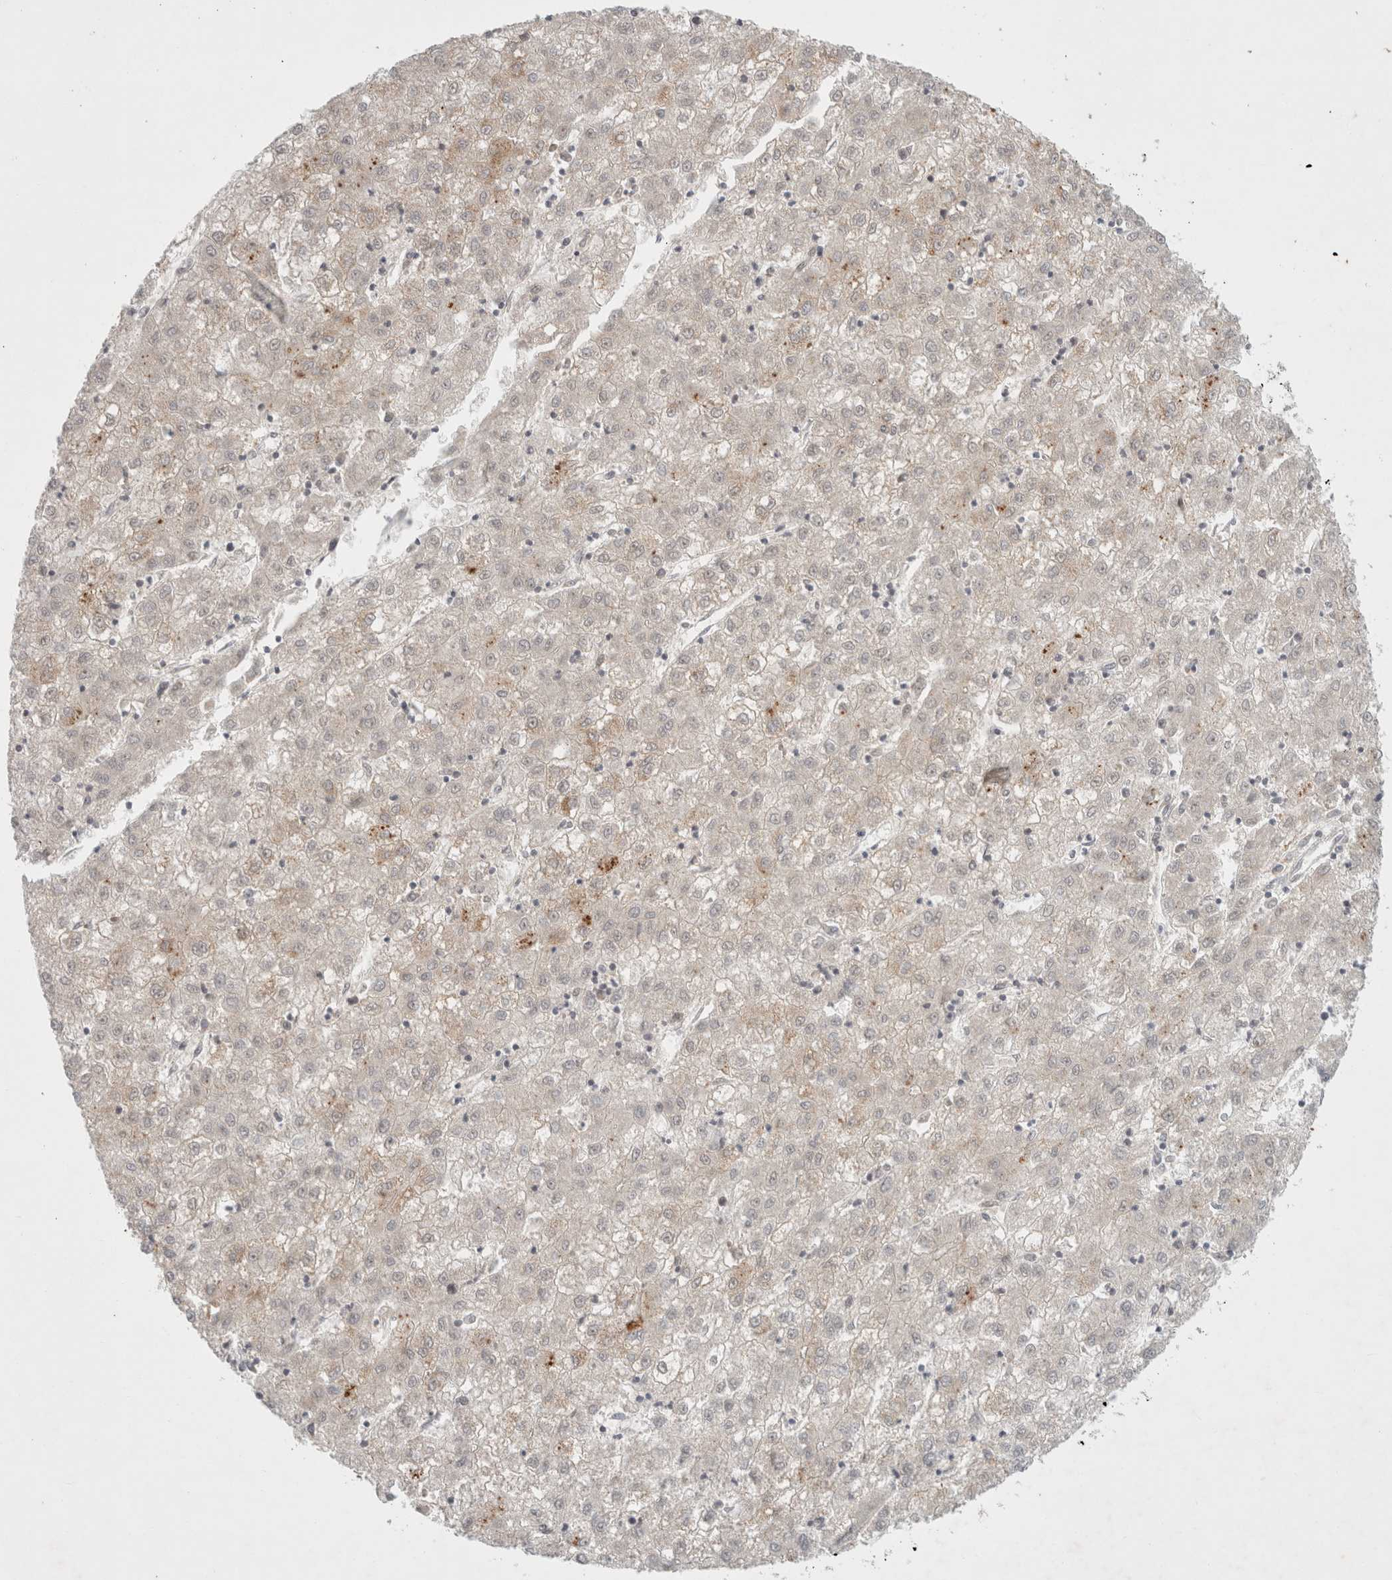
{"staining": {"intensity": "negative", "quantity": "none", "location": "none"}, "tissue": "liver cancer", "cell_type": "Tumor cells", "image_type": "cancer", "snomed": [{"axis": "morphology", "description": "Carcinoma, Hepatocellular, NOS"}, {"axis": "topography", "description": "Liver"}], "caption": "Liver cancer (hepatocellular carcinoma) stained for a protein using immunohistochemistry displays no positivity tumor cells.", "gene": "FBXO42", "patient": {"sex": "male", "age": 72}}